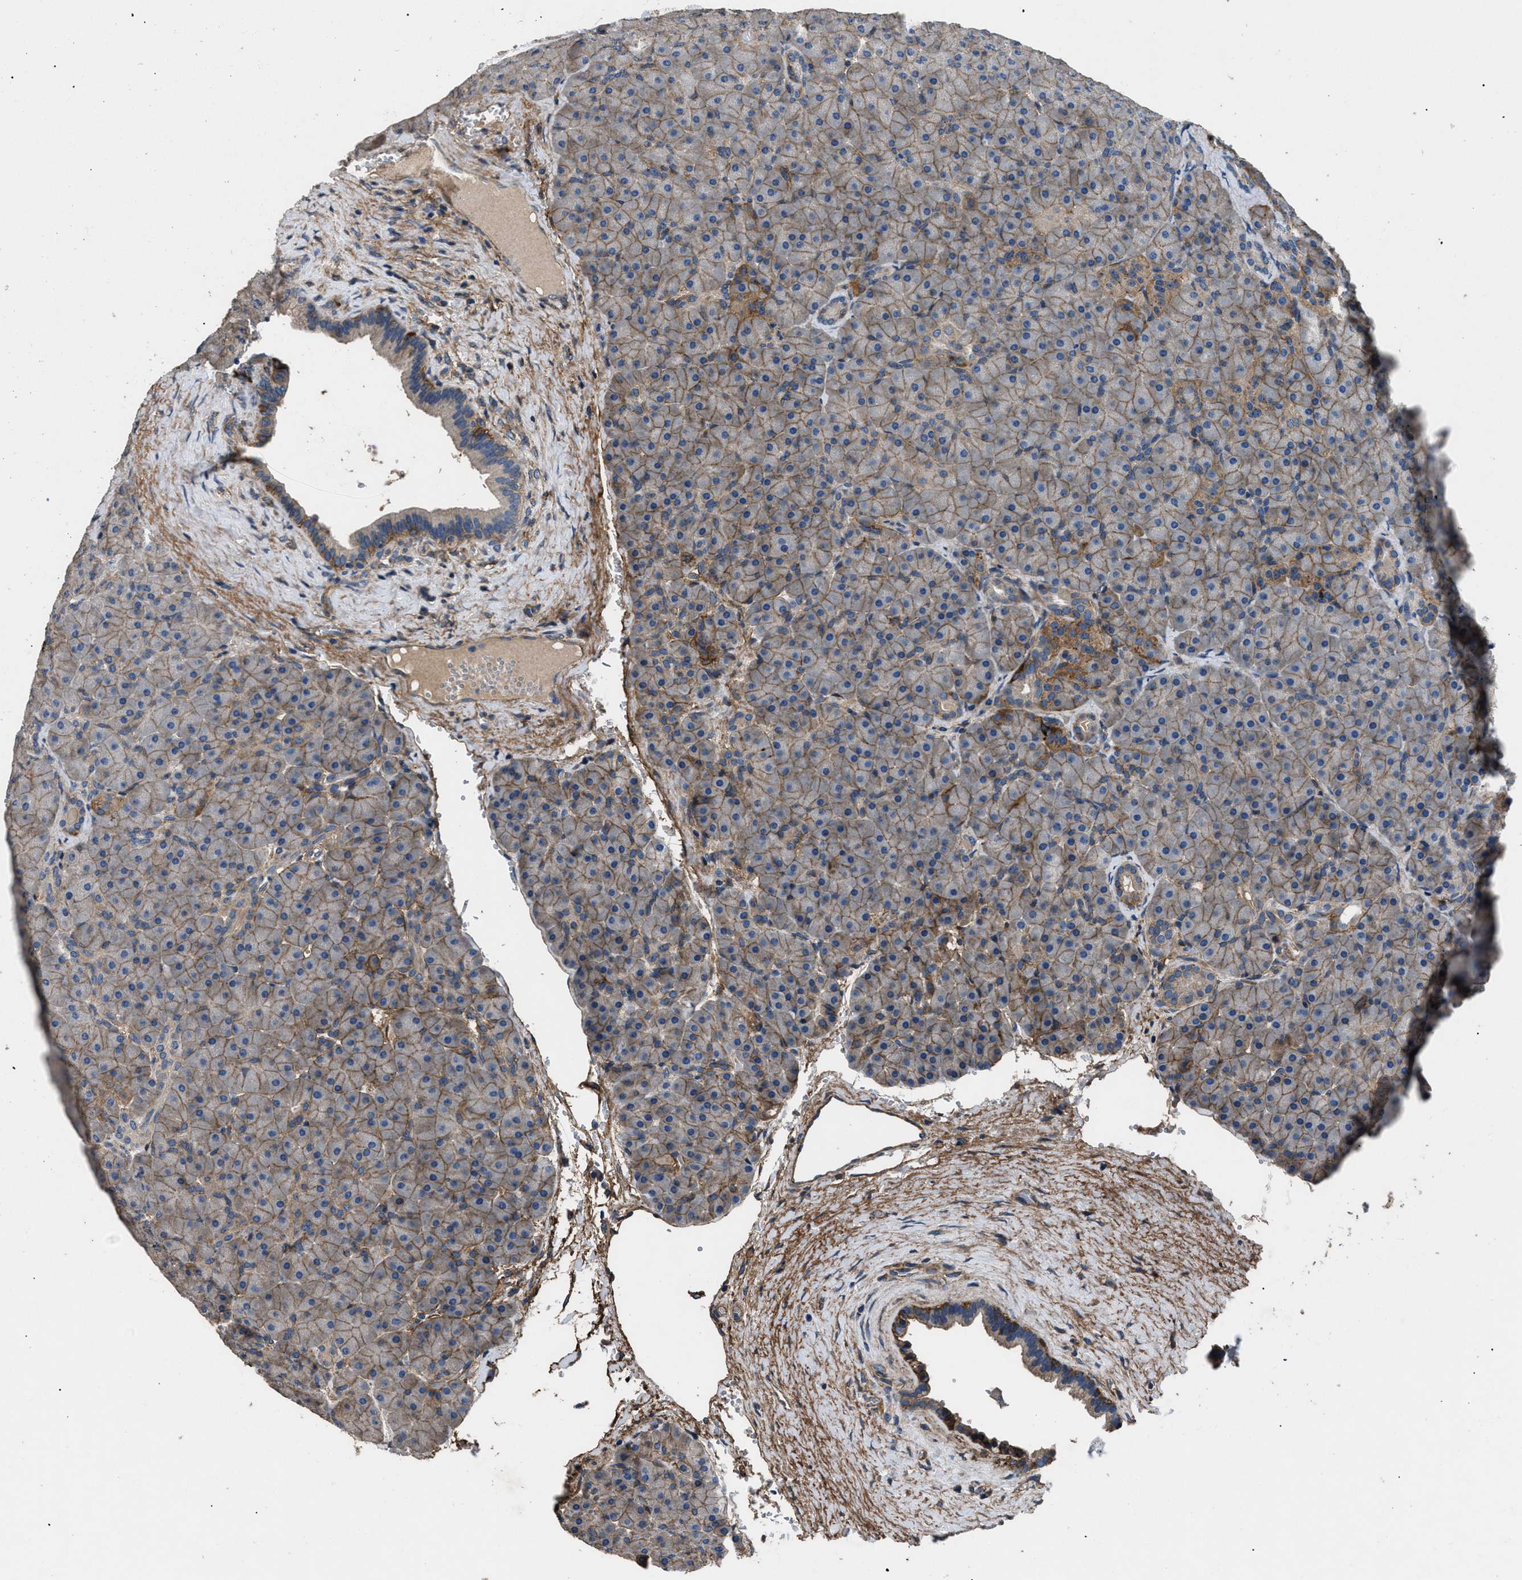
{"staining": {"intensity": "moderate", "quantity": ">75%", "location": "cytoplasmic/membranous"}, "tissue": "pancreas", "cell_type": "Exocrine glandular cells", "image_type": "normal", "snomed": [{"axis": "morphology", "description": "Normal tissue, NOS"}, {"axis": "topography", "description": "Pancreas"}], "caption": "Immunohistochemical staining of normal pancreas reveals moderate cytoplasmic/membranous protein expression in approximately >75% of exocrine glandular cells. (IHC, brightfield microscopy, high magnification).", "gene": "CD276", "patient": {"sex": "male", "age": 66}}